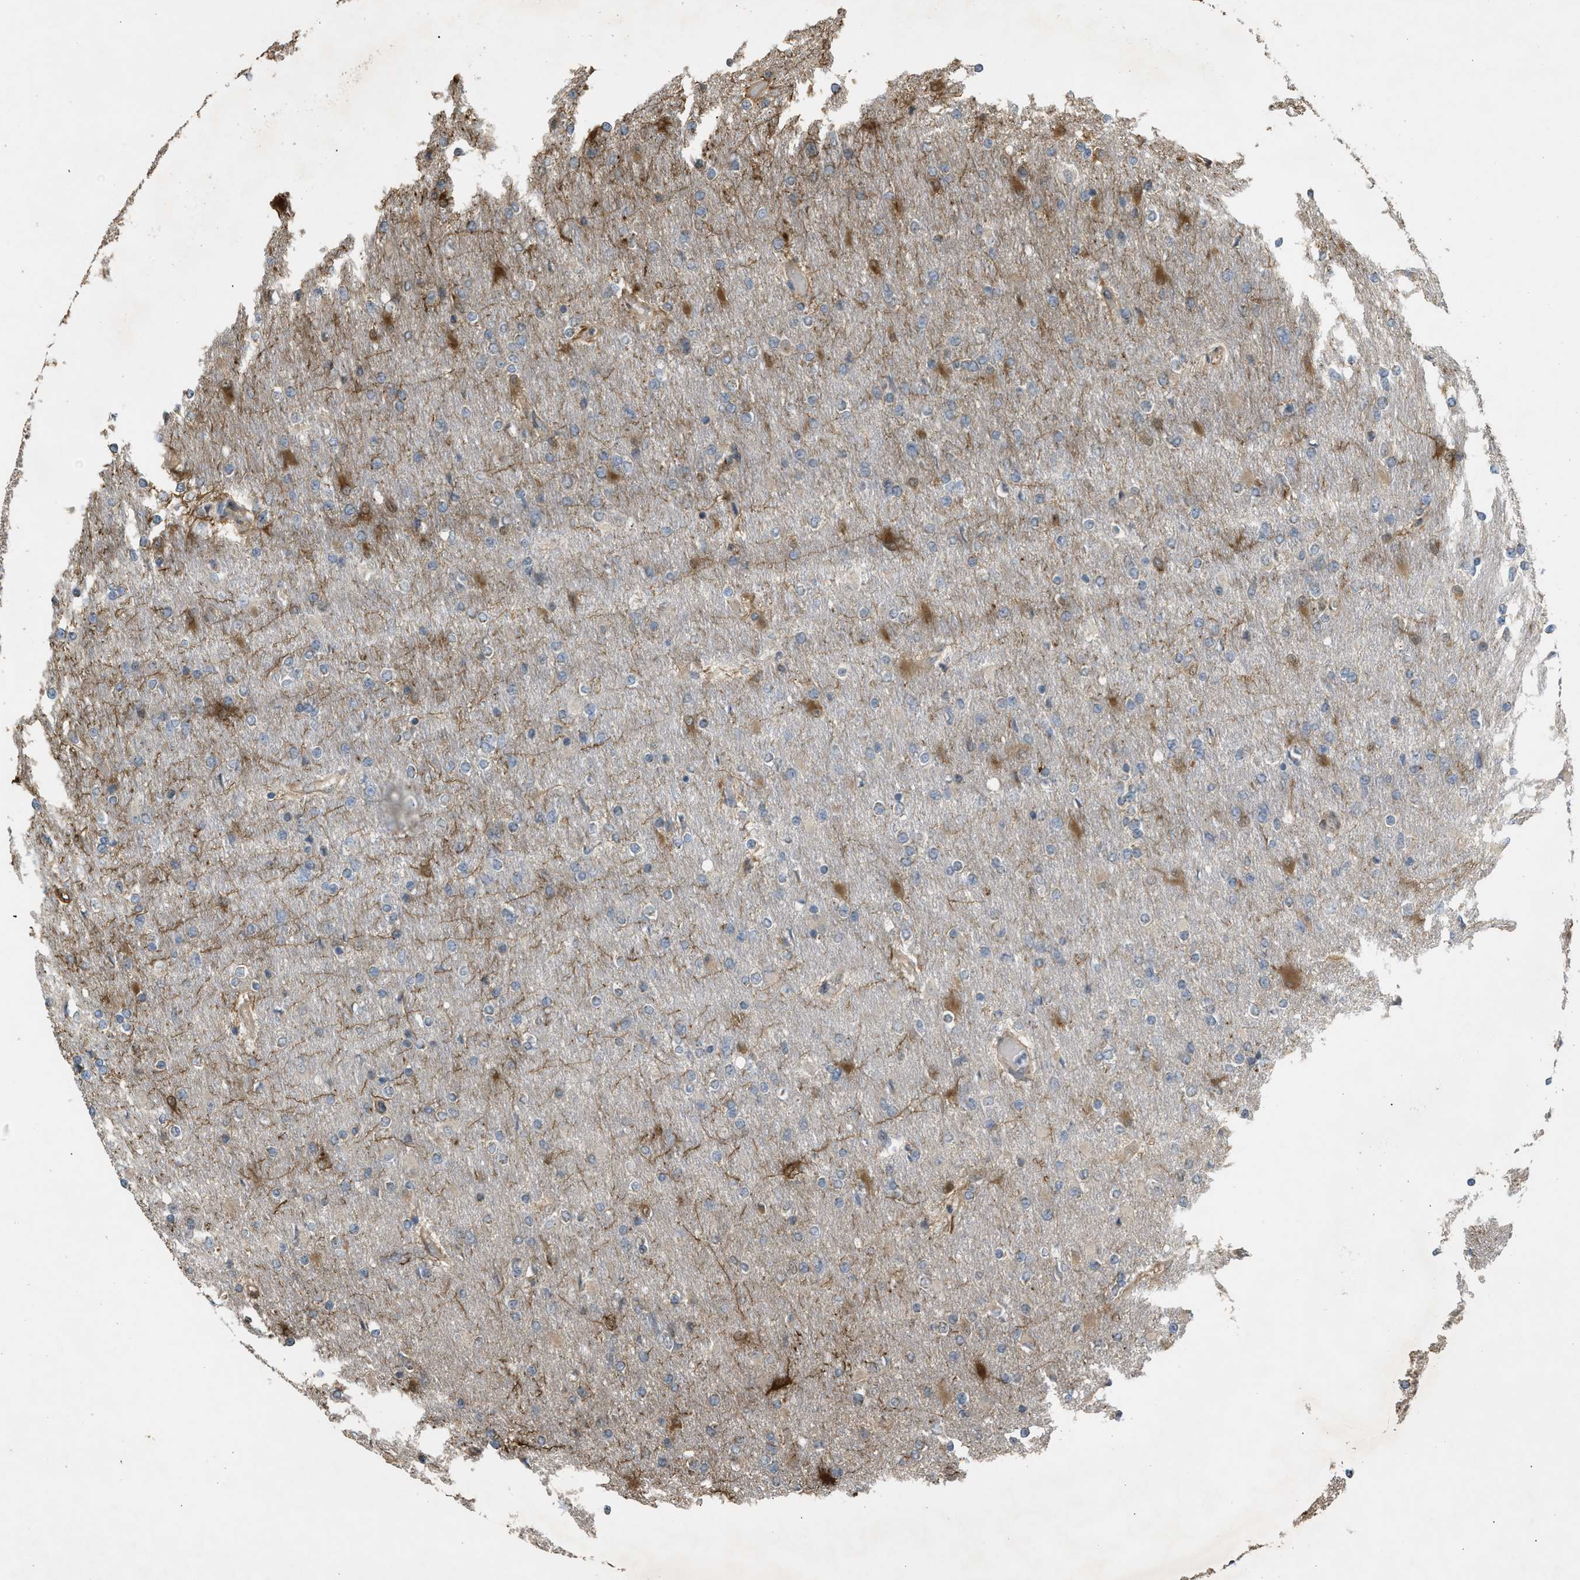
{"staining": {"intensity": "weak", "quantity": "<25%", "location": "cytoplasmic/membranous"}, "tissue": "glioma", "cell_type": "Tumor cells", "image_type": "cancer", "snomed": [{"axis": "morphology", "description": "Glioma, malignant, High grade"}, {"axis": "topography", "description": "Cerebral cortex"}], "caption": "Tumor cells show no significant expression in glioma.", "gene": "BAG3", "patient": {"sex": "female", "age": 36}}